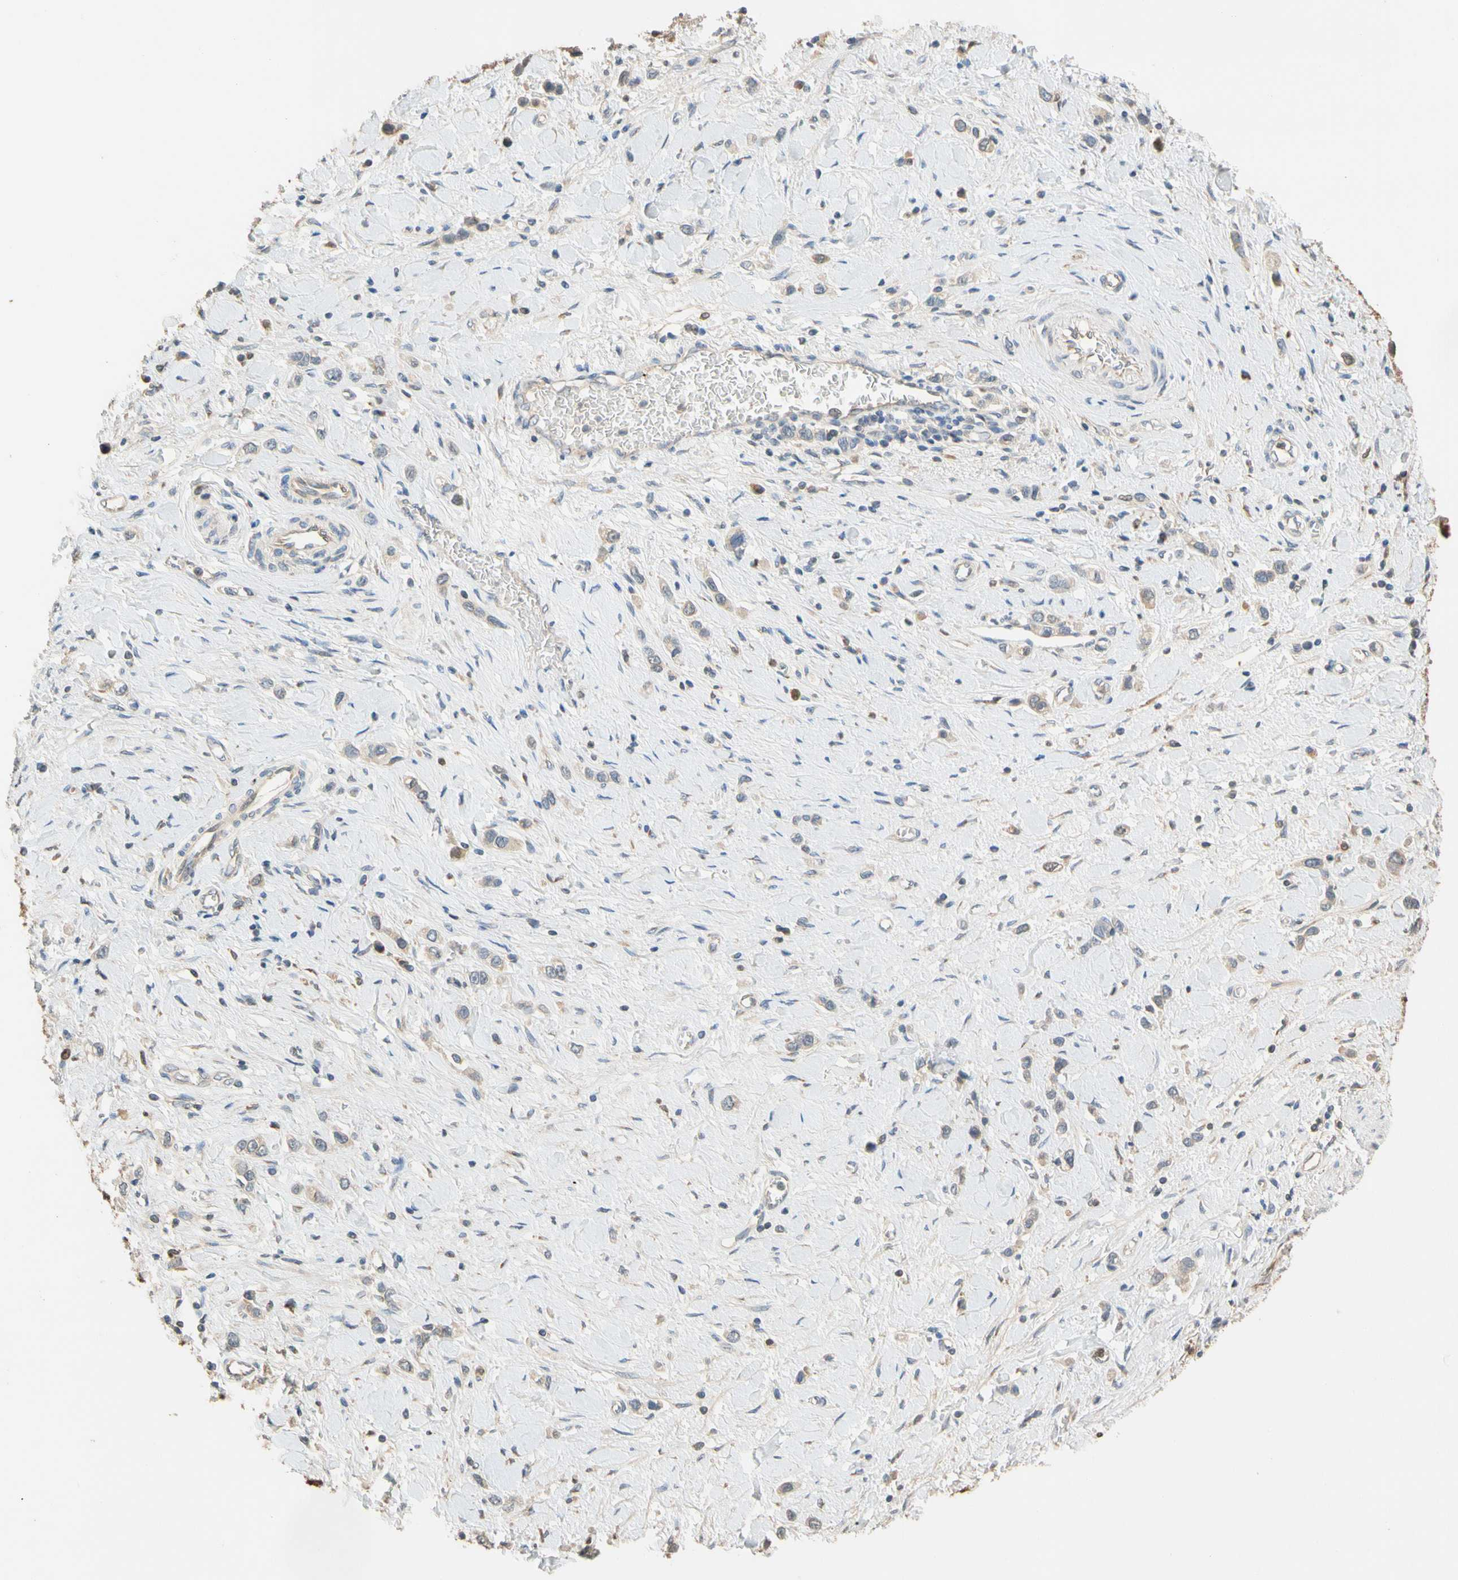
{"staining": {"intensity": "weak", "quantity": "25%-75%", "location": "cytoplasmic/membranous"}, "tissue": "stomach cancer", "cell_type": "Tumor cells", "image_type": "cancer", "snomed": [{"axis": "morphology", "description": "Normal tissue, NOS"}, {"axis": "morphology", "description": "Adenocarcinoma, NOS"}, {"axis": "topography", "description": "Stomach, upper"}, {"axis": "topography", "description": "Stomach"}], "caption": "An IHC micrograph of neoplastic tissue is shown. Protein staining in brown highlights weak cytoplasmic/membranous positivity in stomach cancer (adenocarcinoma) within tumor cells.", "gene": "GPSM2", "patient": {"sex": "female", "age": 65}}